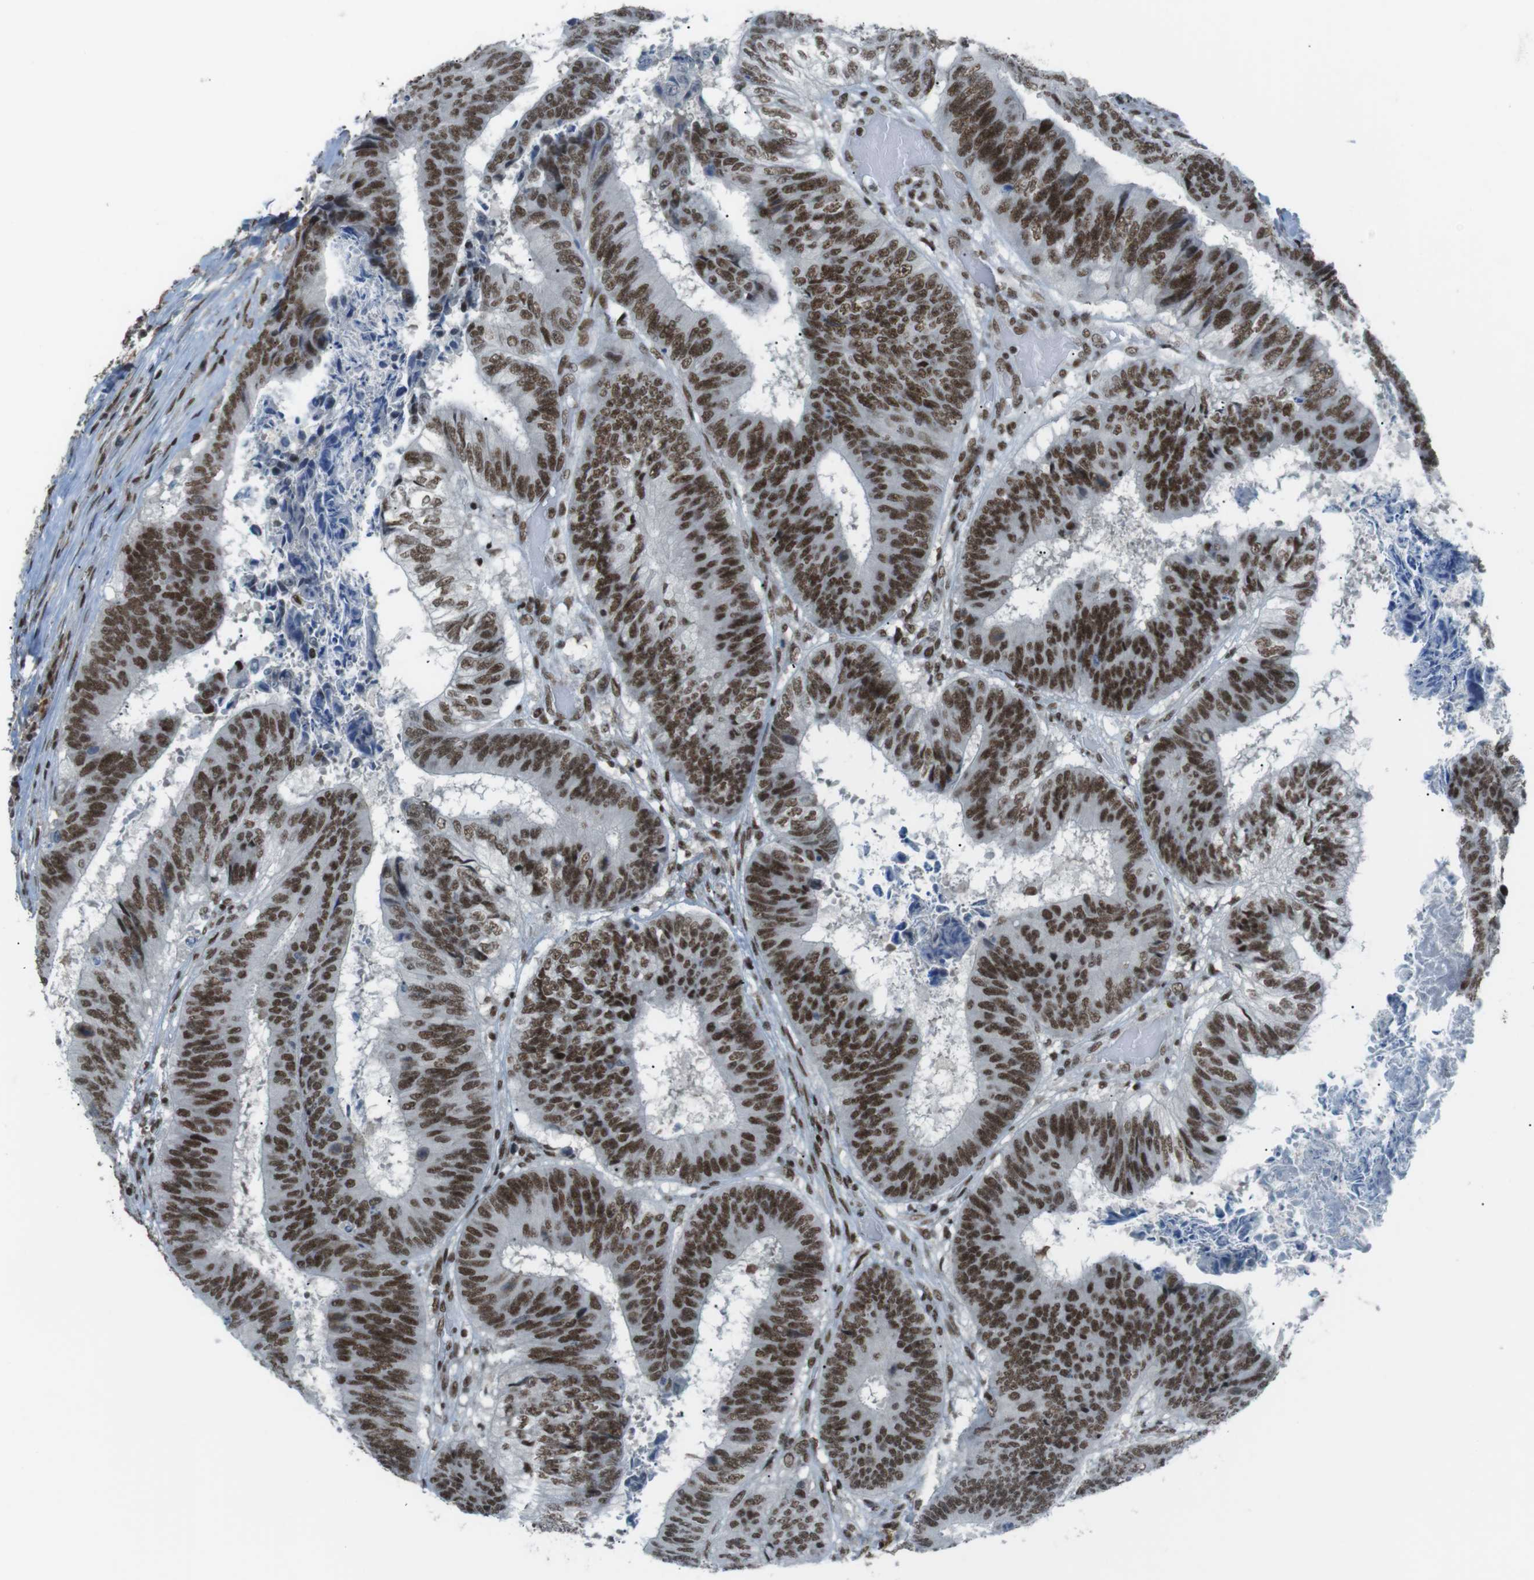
{"staining": {"intensity": "strong", "quantity": ">75%", "location": "nuclear"}, "tissue": "colorectal cancer", "cell_type": "Tumor cells", "image_type": "cancer", "snomed": [{"axis": "morphology", "description": "Adenocarcinoma, NOS"}, {"axis": "topography", "description": "Rectum"}], "caption": "The image exhibits staining of colorectal cancer, revealing strong nuclear protein expression (brown color) within tumor cells.", "gene": "TAF1", "patient": {"sex": "male", "age": 72}}